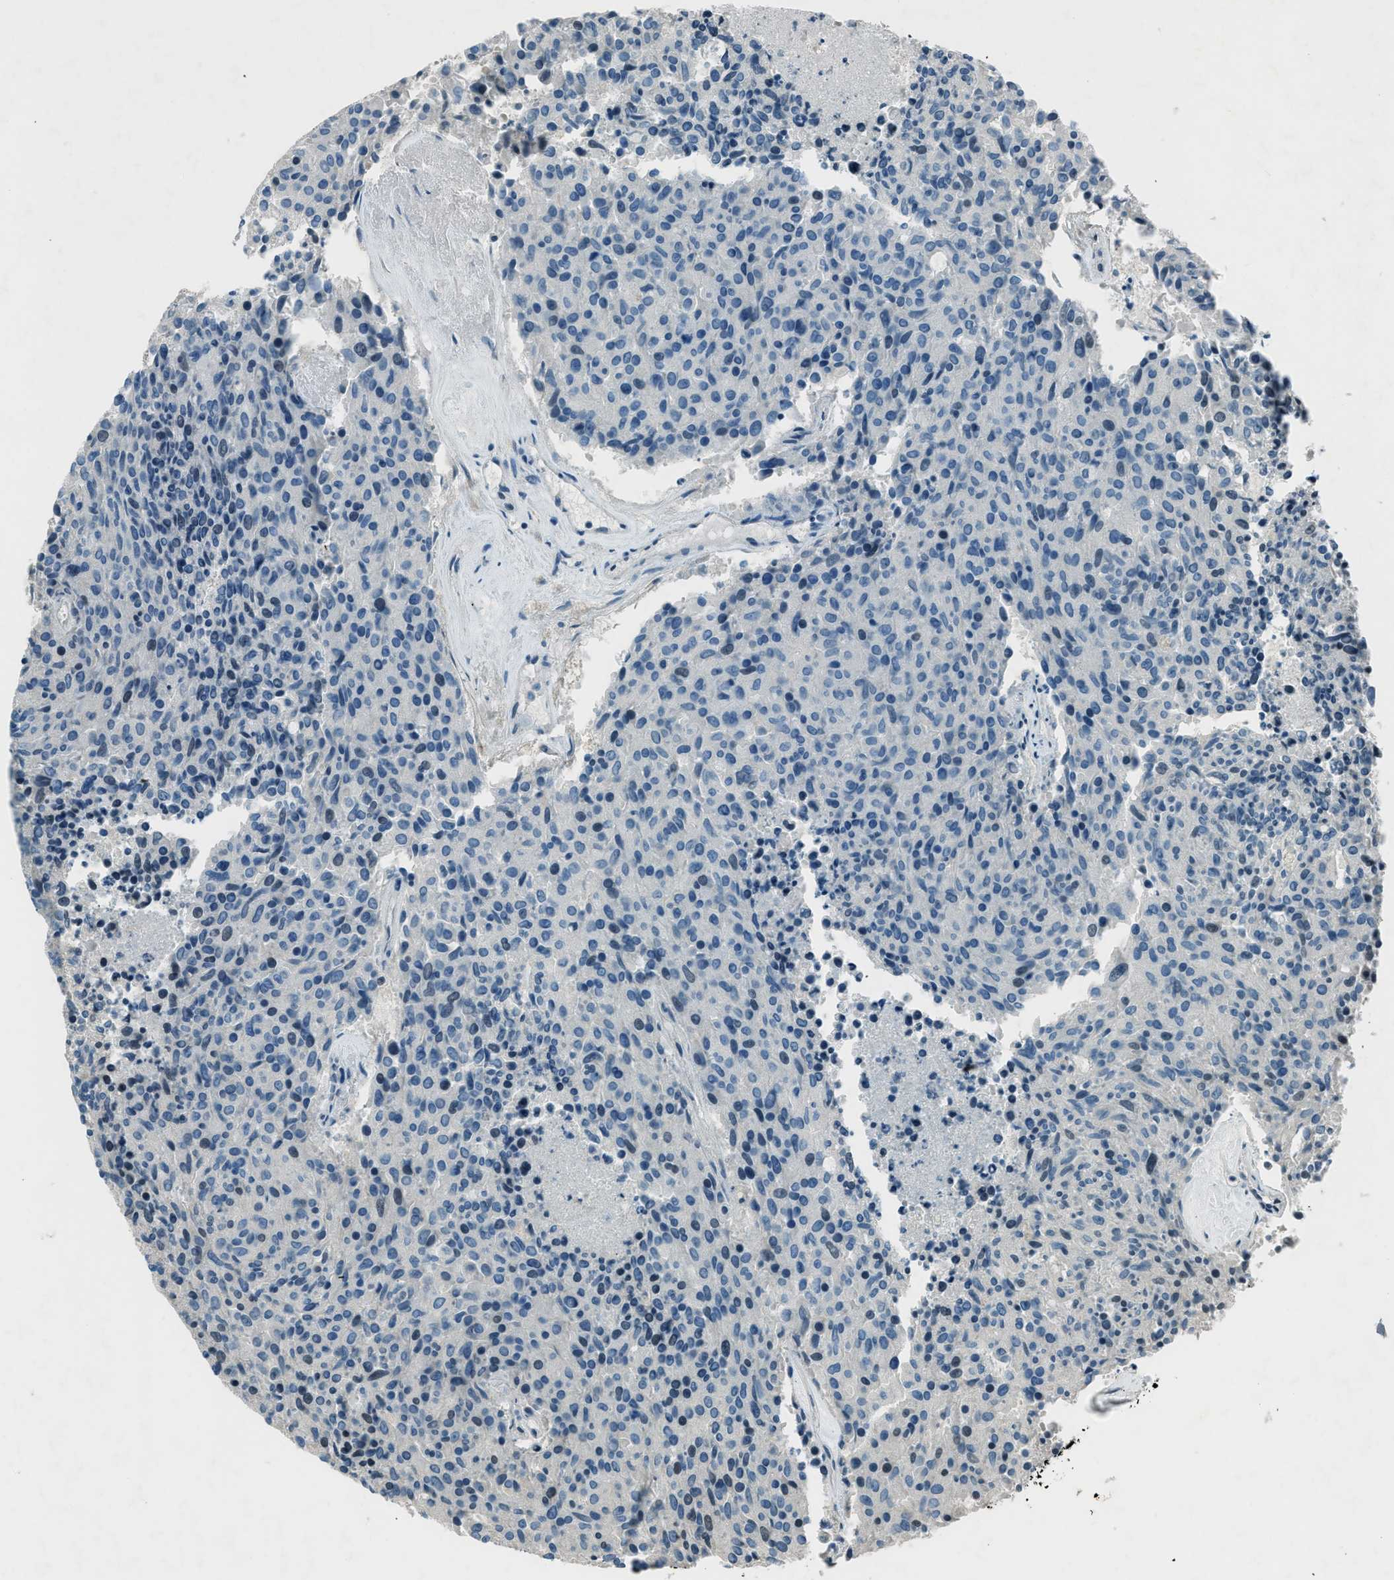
{"staining": {"intensity": "negative", "quantity": "none", "location": "none"}, "tissue": "carcinoid", "cell_type": "Tumor cells", "image_type": "cancer", "snomed": [{"axis": "morphology", "description": "Carcinoid, malignant, NOS"}, {"axis": "topography", "description": "Pancreas"}], "caption": "An immunohistochemistry photomicrograph of carcinoid (malignant) is shown. There is no staining in tumor cells of carcinoid (malignant).", "gene": "FBLN2", "patient": {"sex": "female", "age": 54}}